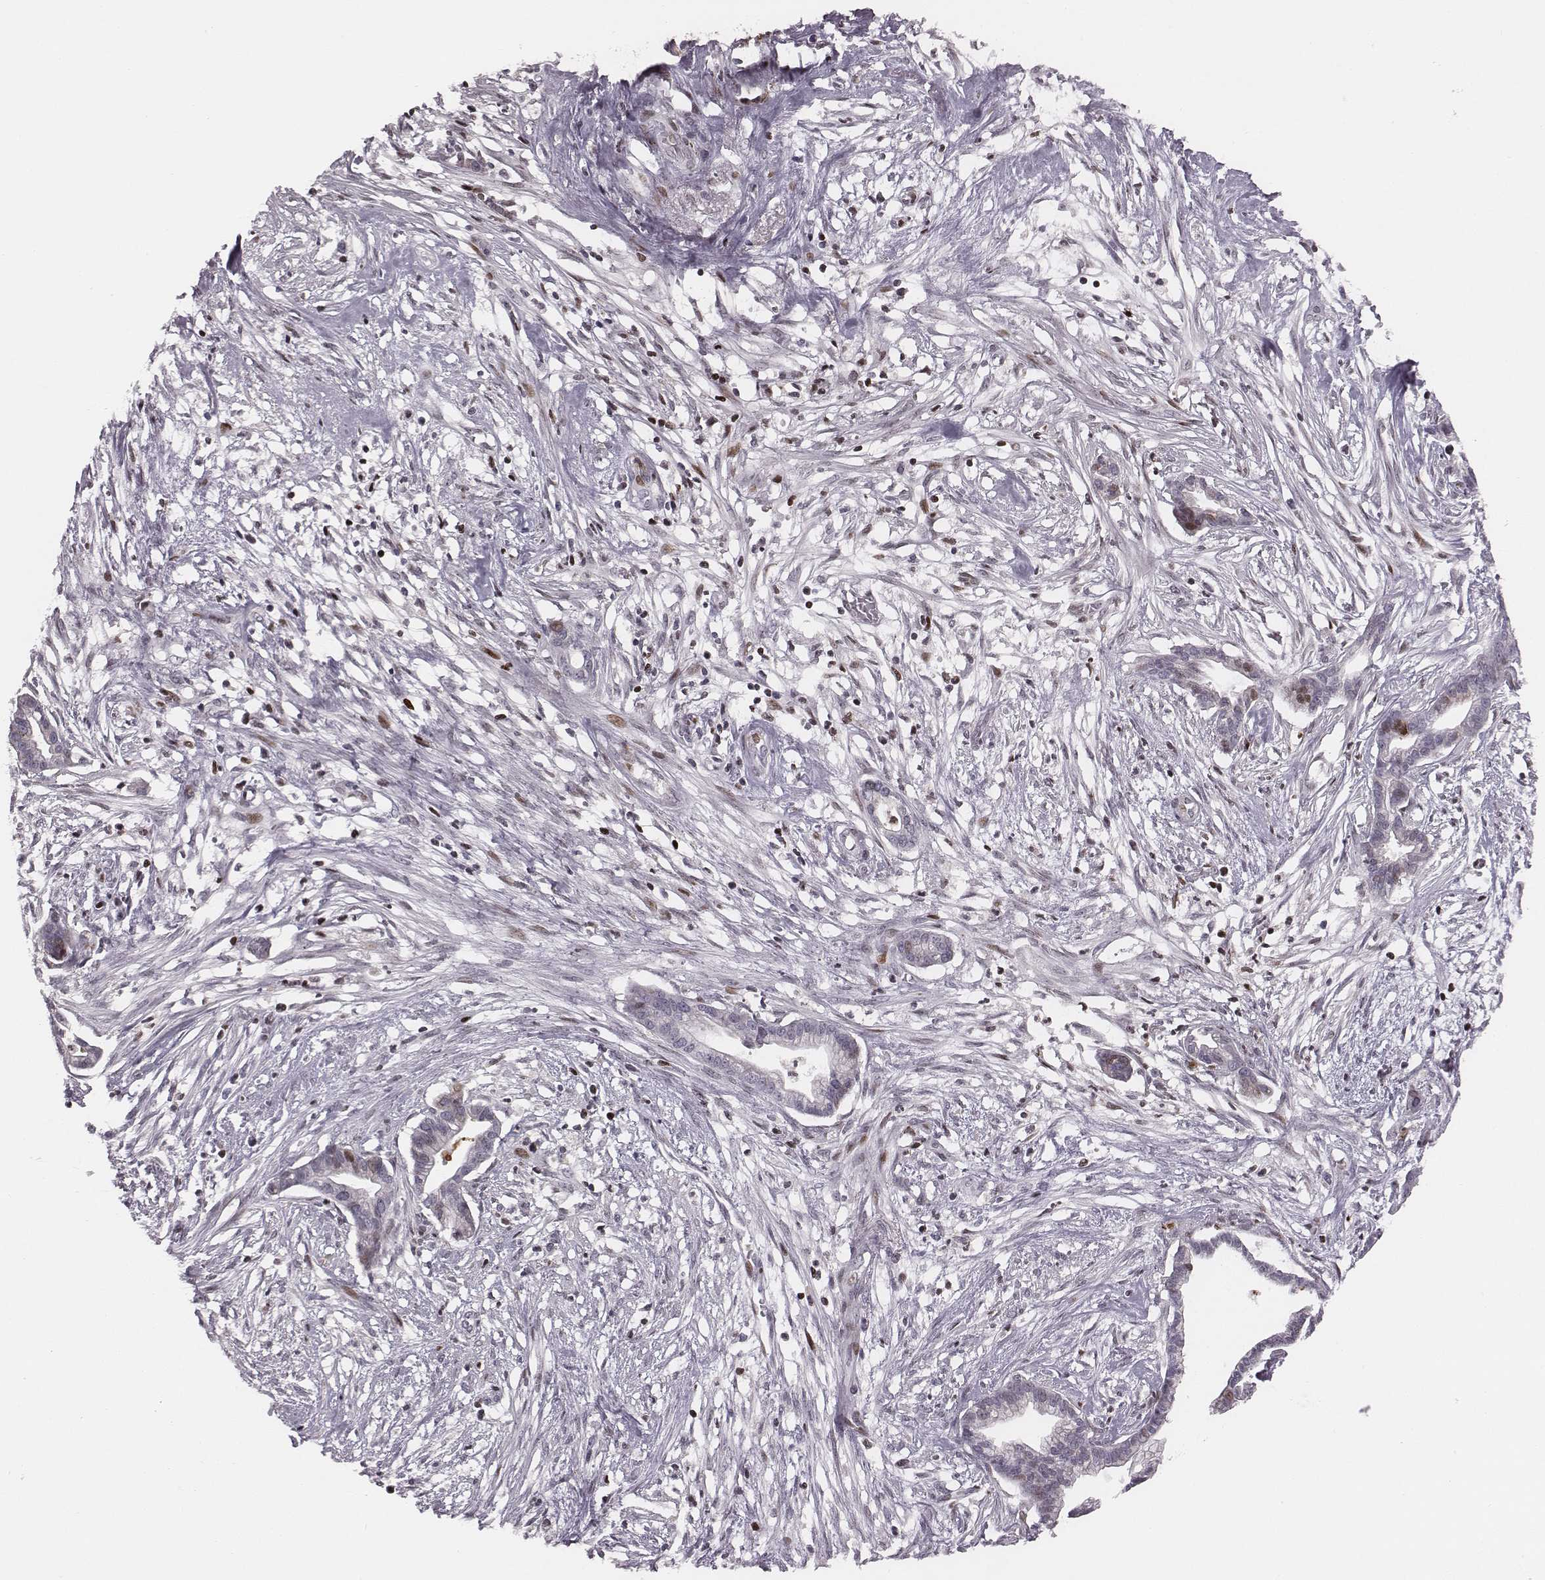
{"staining": {"intensity": "weak", "quantity": "<25%", "location": "nuclear"}, "tissue": "cervical cancer", "cell_type": "Tumor cells", "image_type": "cancer", "snomed": [{"axis": "morphology", "description": "Adenocarcinoma, NOS"}, {"axis": "topography", "description": "Cervix"}], "caption": "This is a micrograph of IHC staining of adenocarcinoma (cervical), which shows no expression in tumor cells. (Stains: DAB immunohistochemistry with hematoxylin counter stain, Microscopy: brightfield microscopy at high magnification).", "gene": "NDC1", "patient": {"sex": "female", "age": 62}}